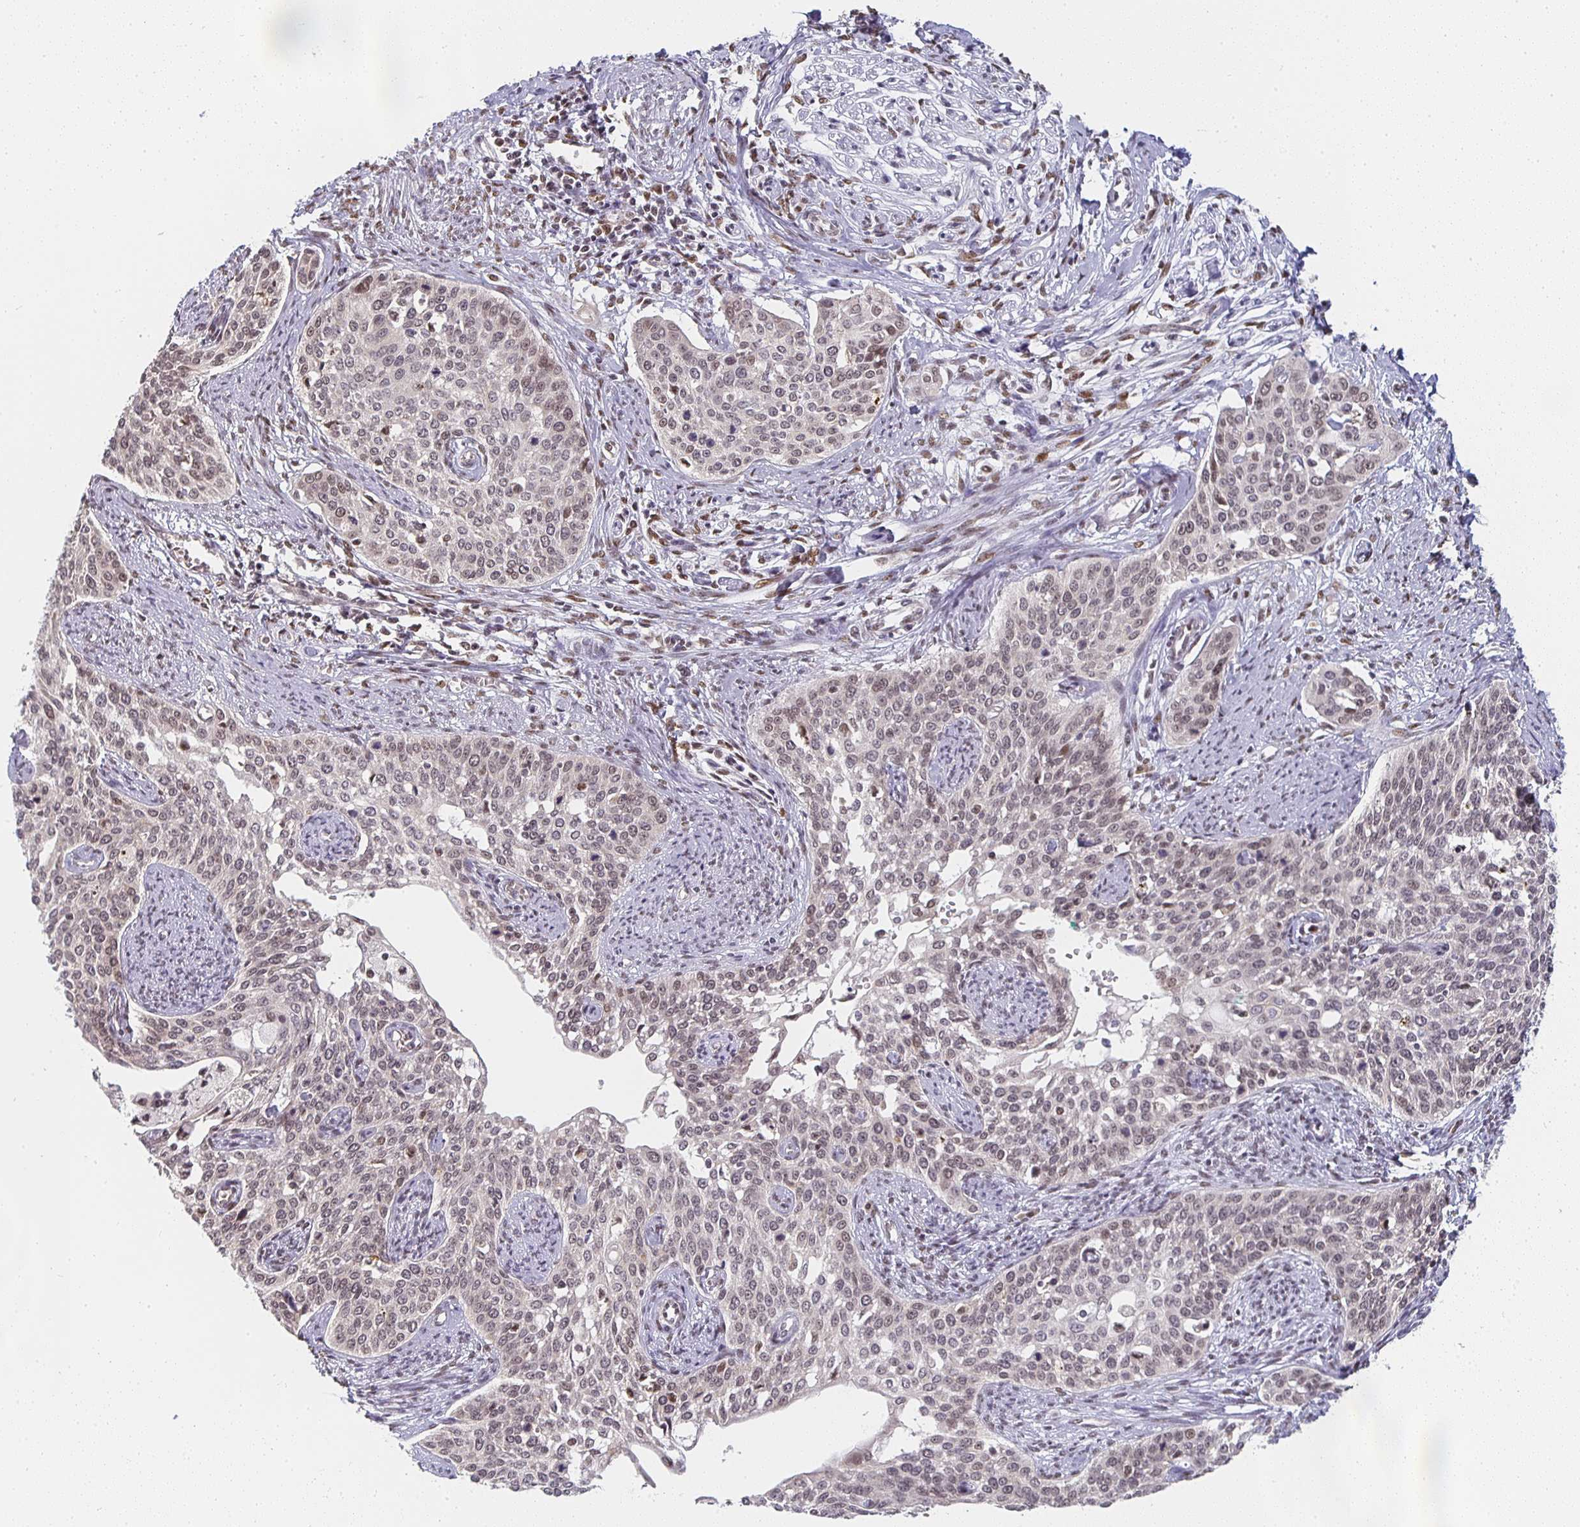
{"staining": {"intensity": "weak", "quantity": ">75%", "location": "nuclear"}, "tissue": "cervical cancer", "cell_type": "Tumor cells", "image_type": "cancer", "snomed": [{"axis": "morphology", "description": "Squamous cell carcinoma, NOS"}, {"axis": "topography", "description": "Cervix"}], "caption": "Immunohistochemistry image of neoplastic tissue: human cervical cancer (squamous cell carcinoma) stained using IHC exhibits low levels of weak protein expression localized specifically in the nuclear of tumor cells, appearing as a nuclear brown color.", "gene": "SMARCA2", "patient": {"sex": "female", "age": 44}}